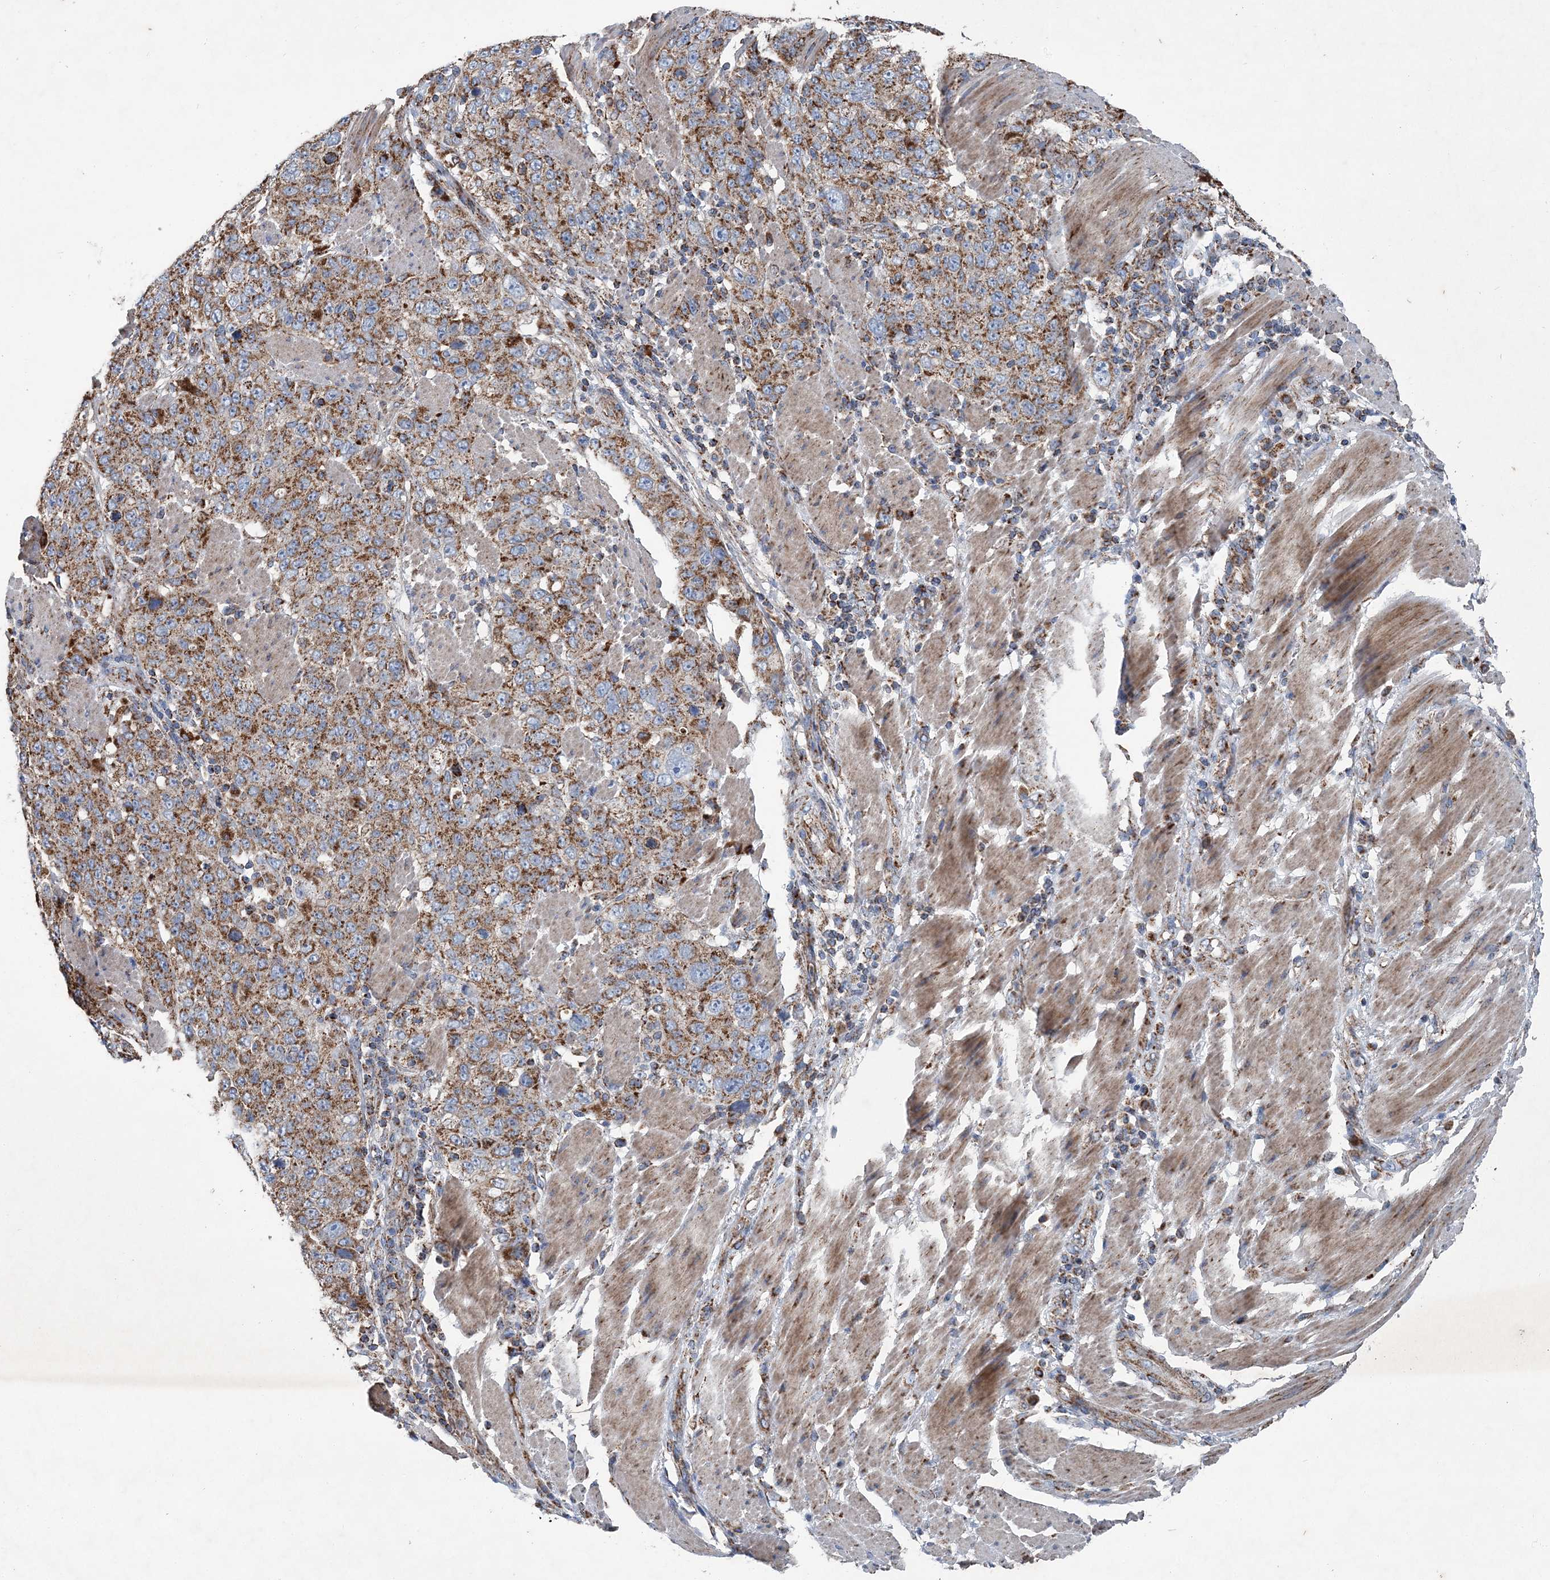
{"staining": {"intensity": "moderate", "quantity": ">75%", "location": "cytoplasmic/membranous"}, "tissue": "stomach cancer", "cell_type": "Tumor cells", "image_type": "cancer", "snomed": [{"axis": "morphology", "description": "Adenocarcinoma, NOS"}, {"axis": "topography", "description": "Stomach"}], "caption": "Brown immunohistochemical staining in human stomach cancer (adenocarcinoma) reveals moderate cytoplasmic/membranous expression in approximately >75% of tumor cells.", "gene": "SPAG16", "patient": {"sex": "male", "age": 48}}